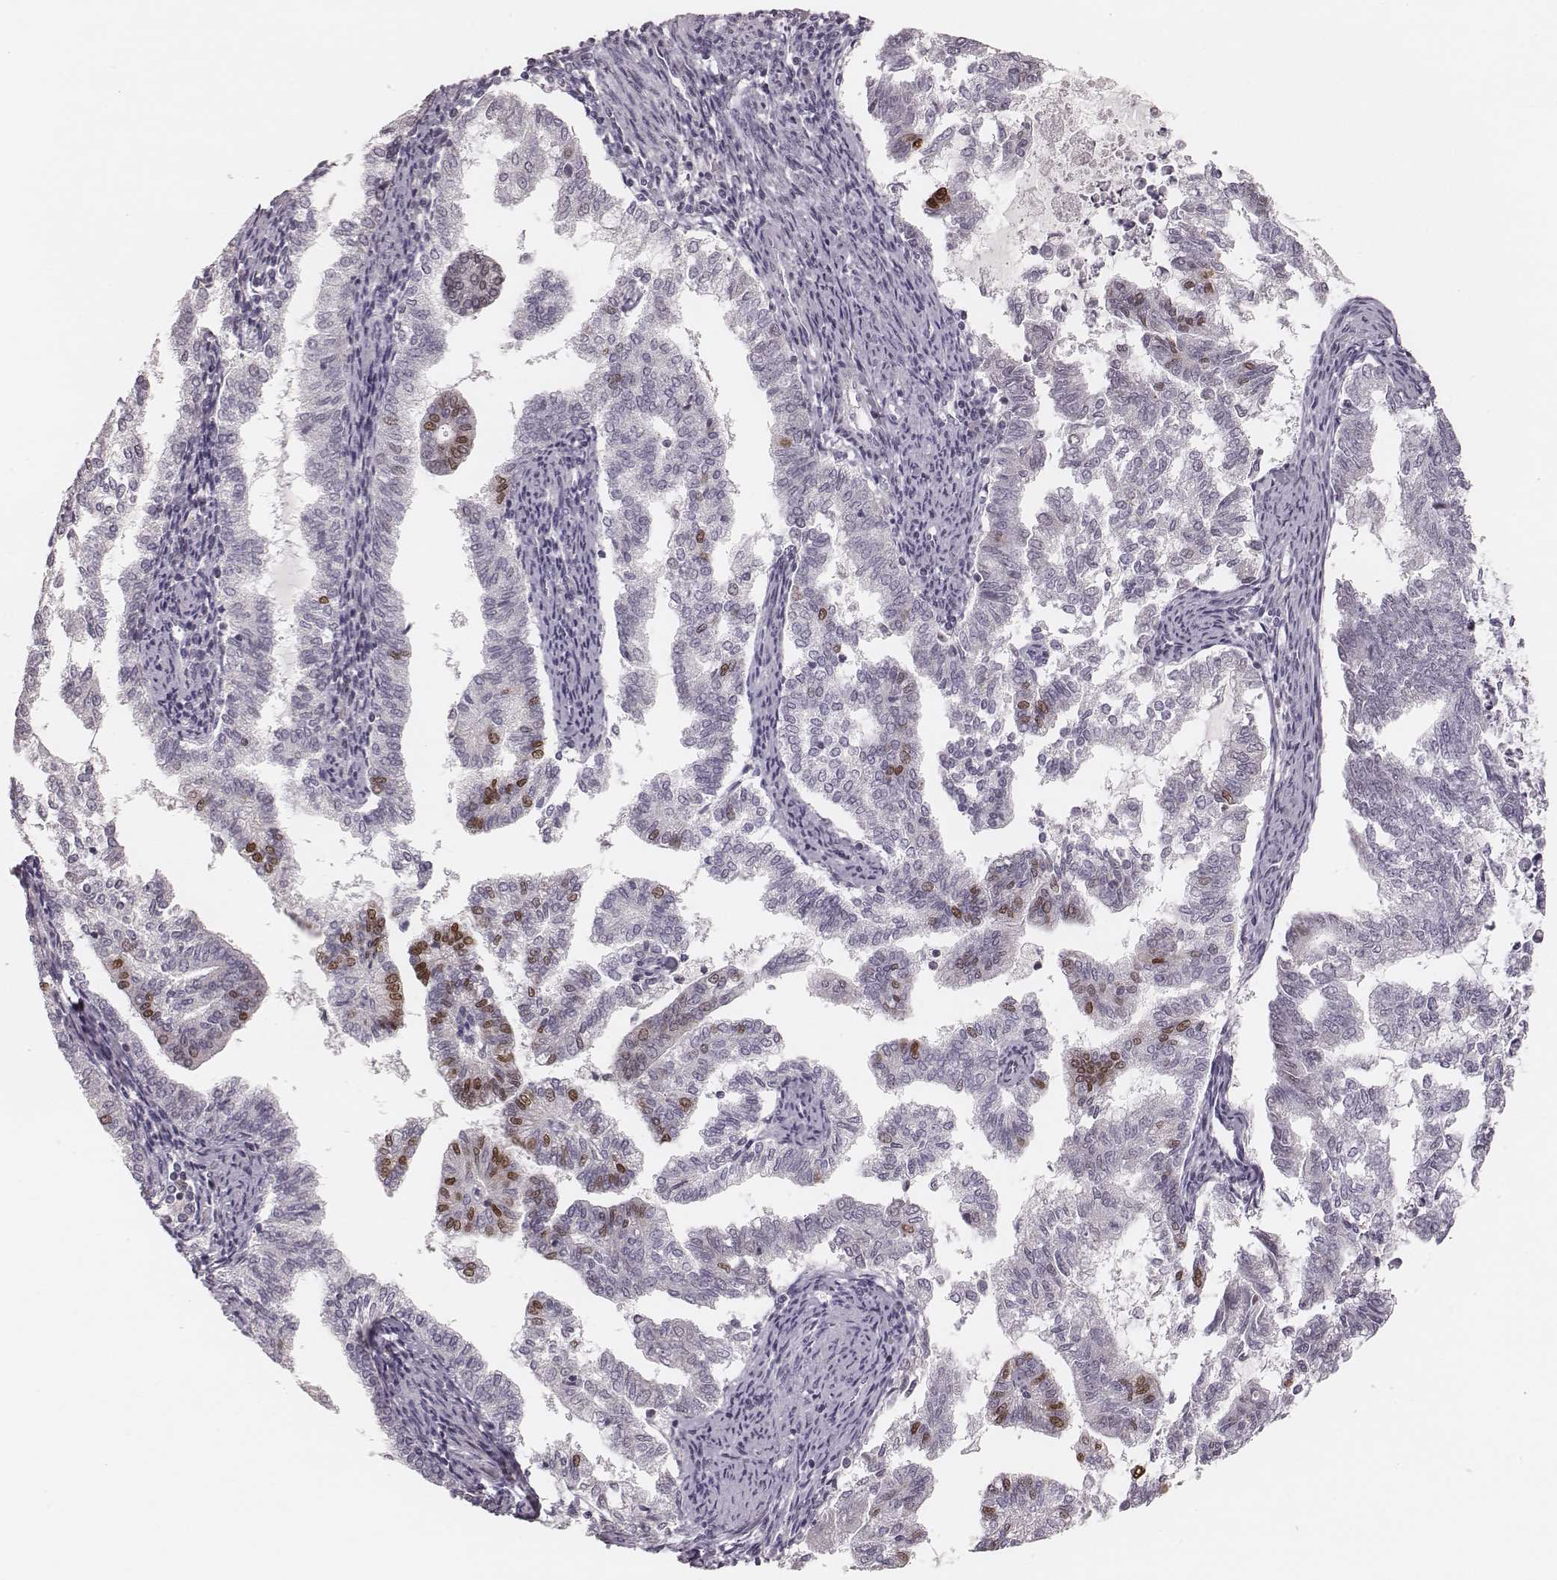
{"staining": {"intensity": "moderate", "quantity": "<25%", "location": "nuclear"}, "tissue": "endometrial cancer", "cell_type": "Tumor cells", "image_type": "cancer", "snomed": [{"axis": "morphology", "description": "Adenocarcinoma, NOS"}, {"axis": "topography", "description": "Endometrium"}], "caption": "The image reveals immunohistochemical staining of endometrial adenocarcinoma. There is moderate nuclear positivity is seen in about <25% of tumor cells.", "gene": "MSX1", "patient": {"sex": "female", "age": 79}}